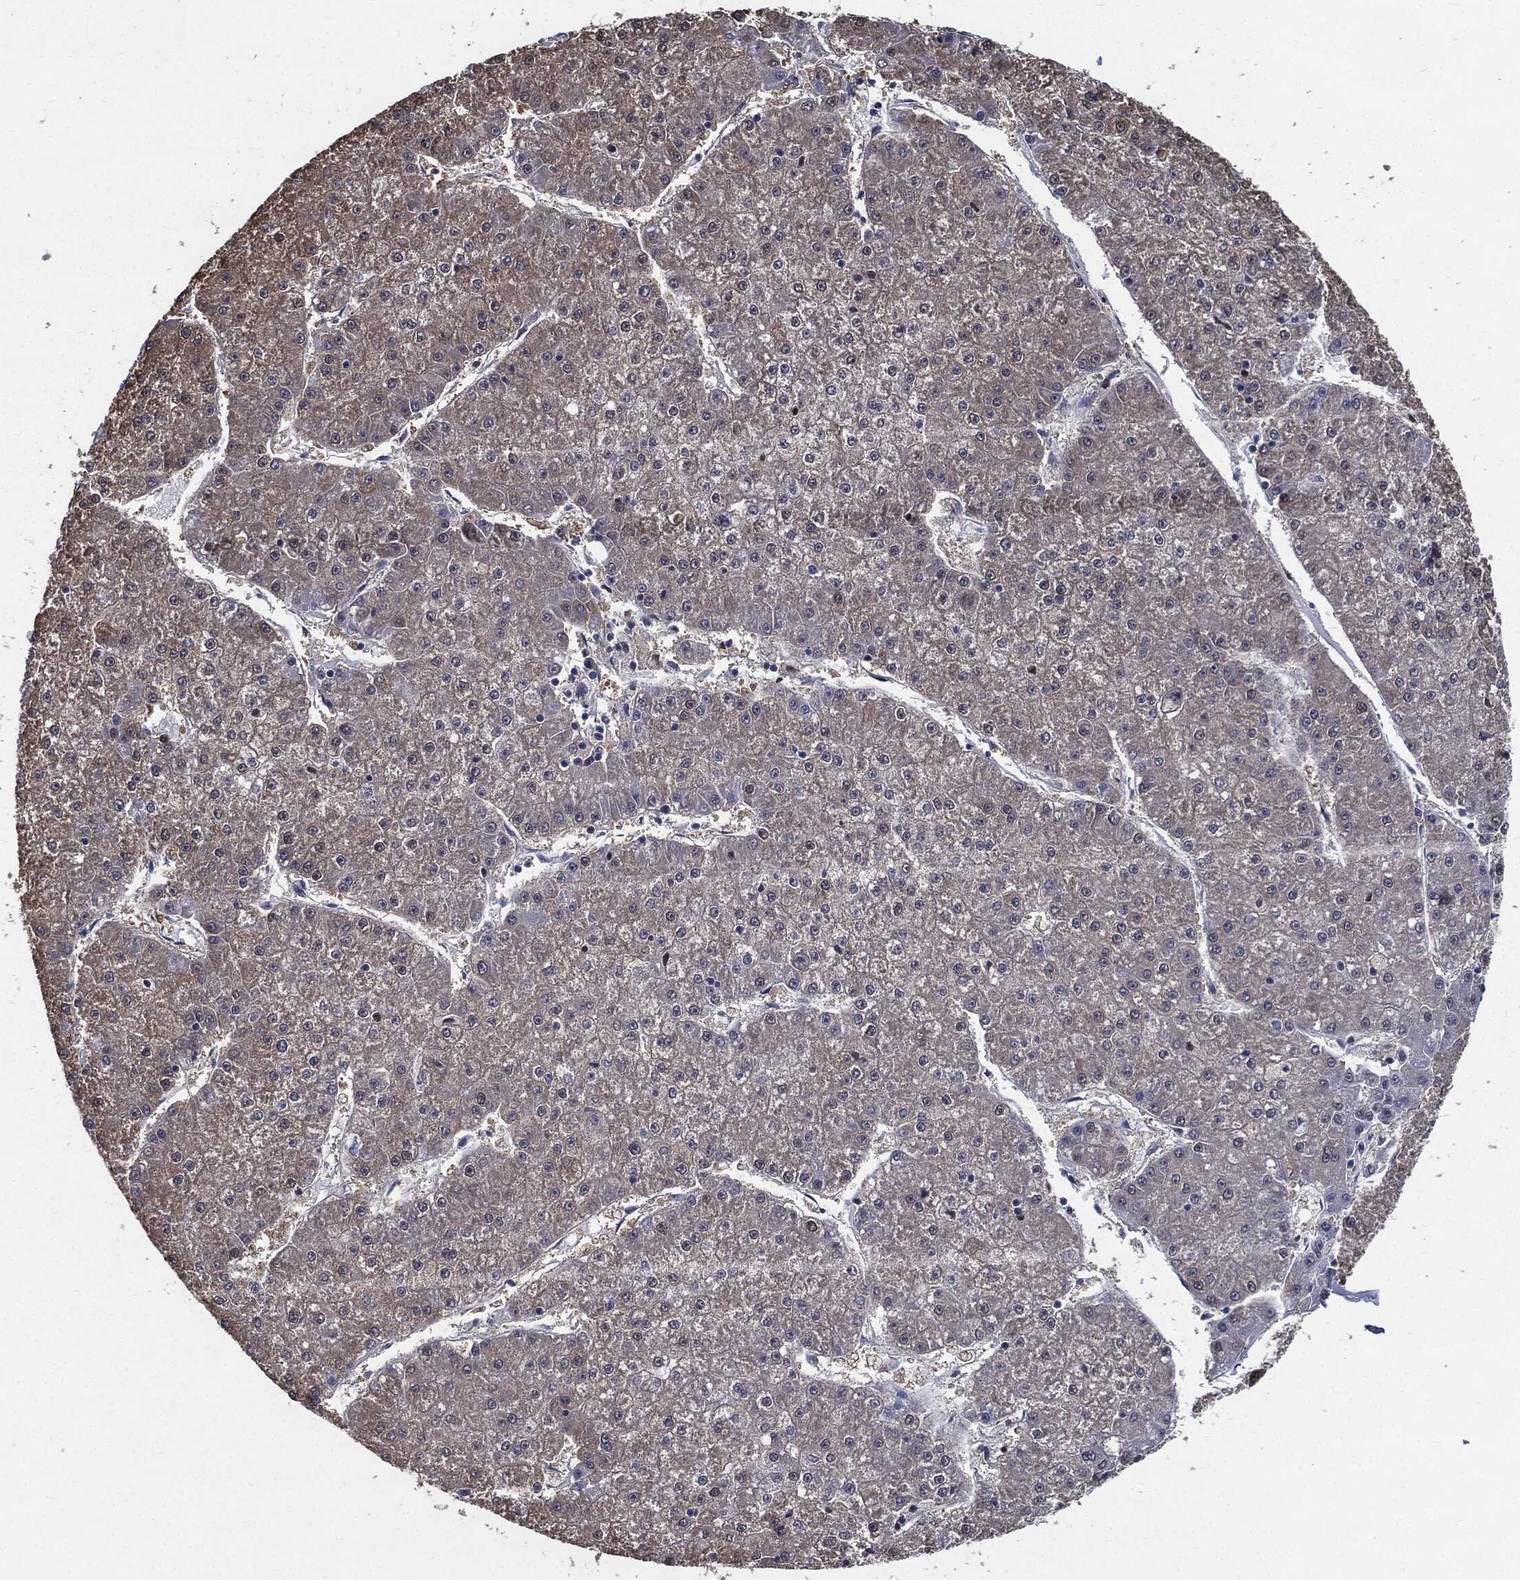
{"staining": {"intensity": "negative", "quantity": "none", "location": "none"}, "tissue": "liver cancer", "cell_type": "Tumor cells", "image_type": "cancer", "snomed": [{"axis": "morphology", "description": "Carcinoma, Hepatocellular, NOS"}, {"axis": "topography", "description": "Liver"}], "caption": "IHC of human liver cancer reveals no positivity in tumor cells.", "gene": "JUN", "patient": {"sex": "male", "age": 73}}